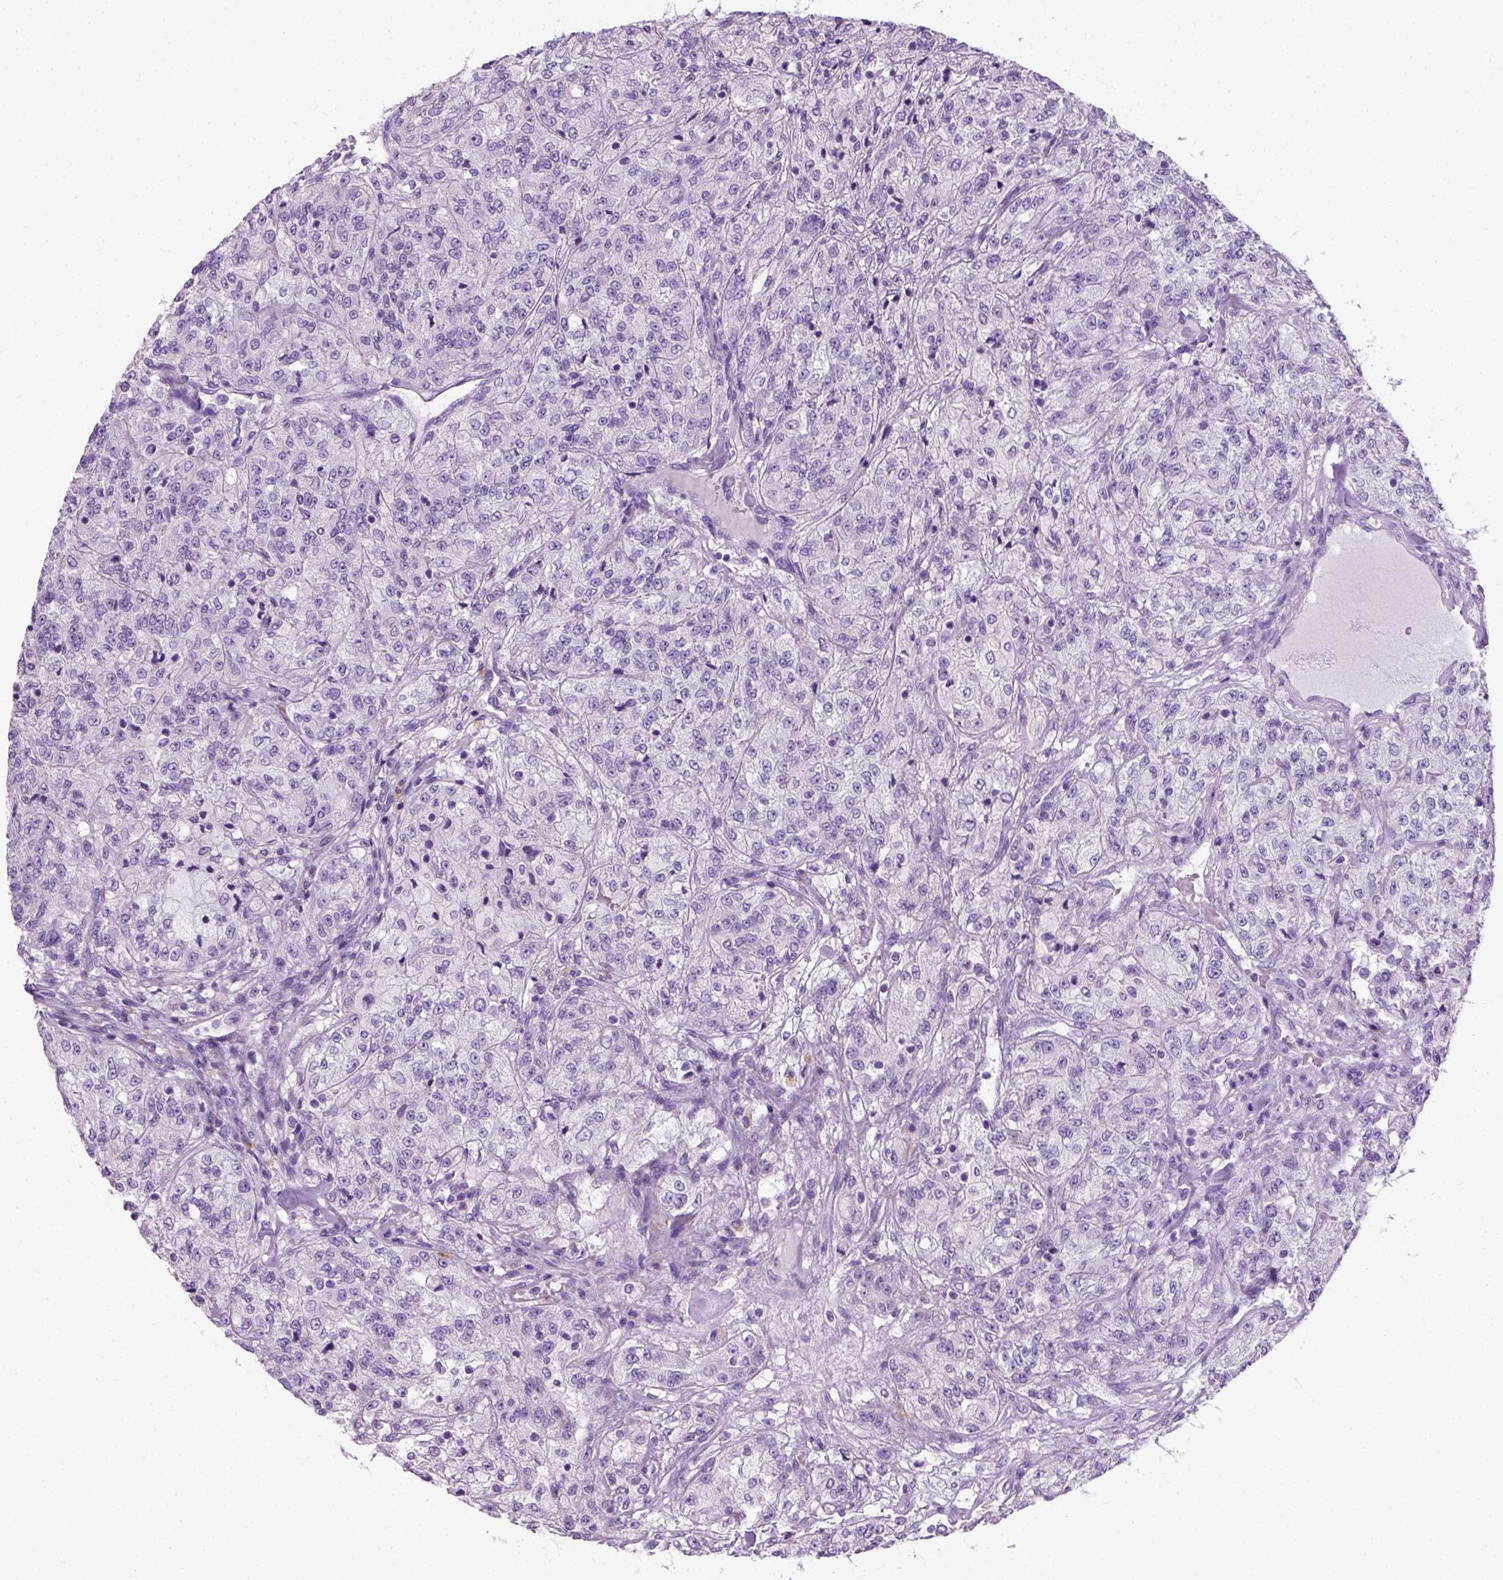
{"staining": {"intensity": "negative", "quantity": "none", "location": "none"}, "tissue": "renal cancer", "cell_type": "Tumor cells", "image_type": "cancer", "snomed": [{"axis": "morphology", "description": "Adenocarcinoma, NOS"}, {"axis": "topography", "description": "Kidney"}], "caption": "Immunohistochemistry image of neoplastic tissue: renal cancer (adenocarcinoma) stained with DAB reveals no significant protein staining in tumor cells.", "gene": "KRT71", "patient": {"sex": "female", "age": 63}}